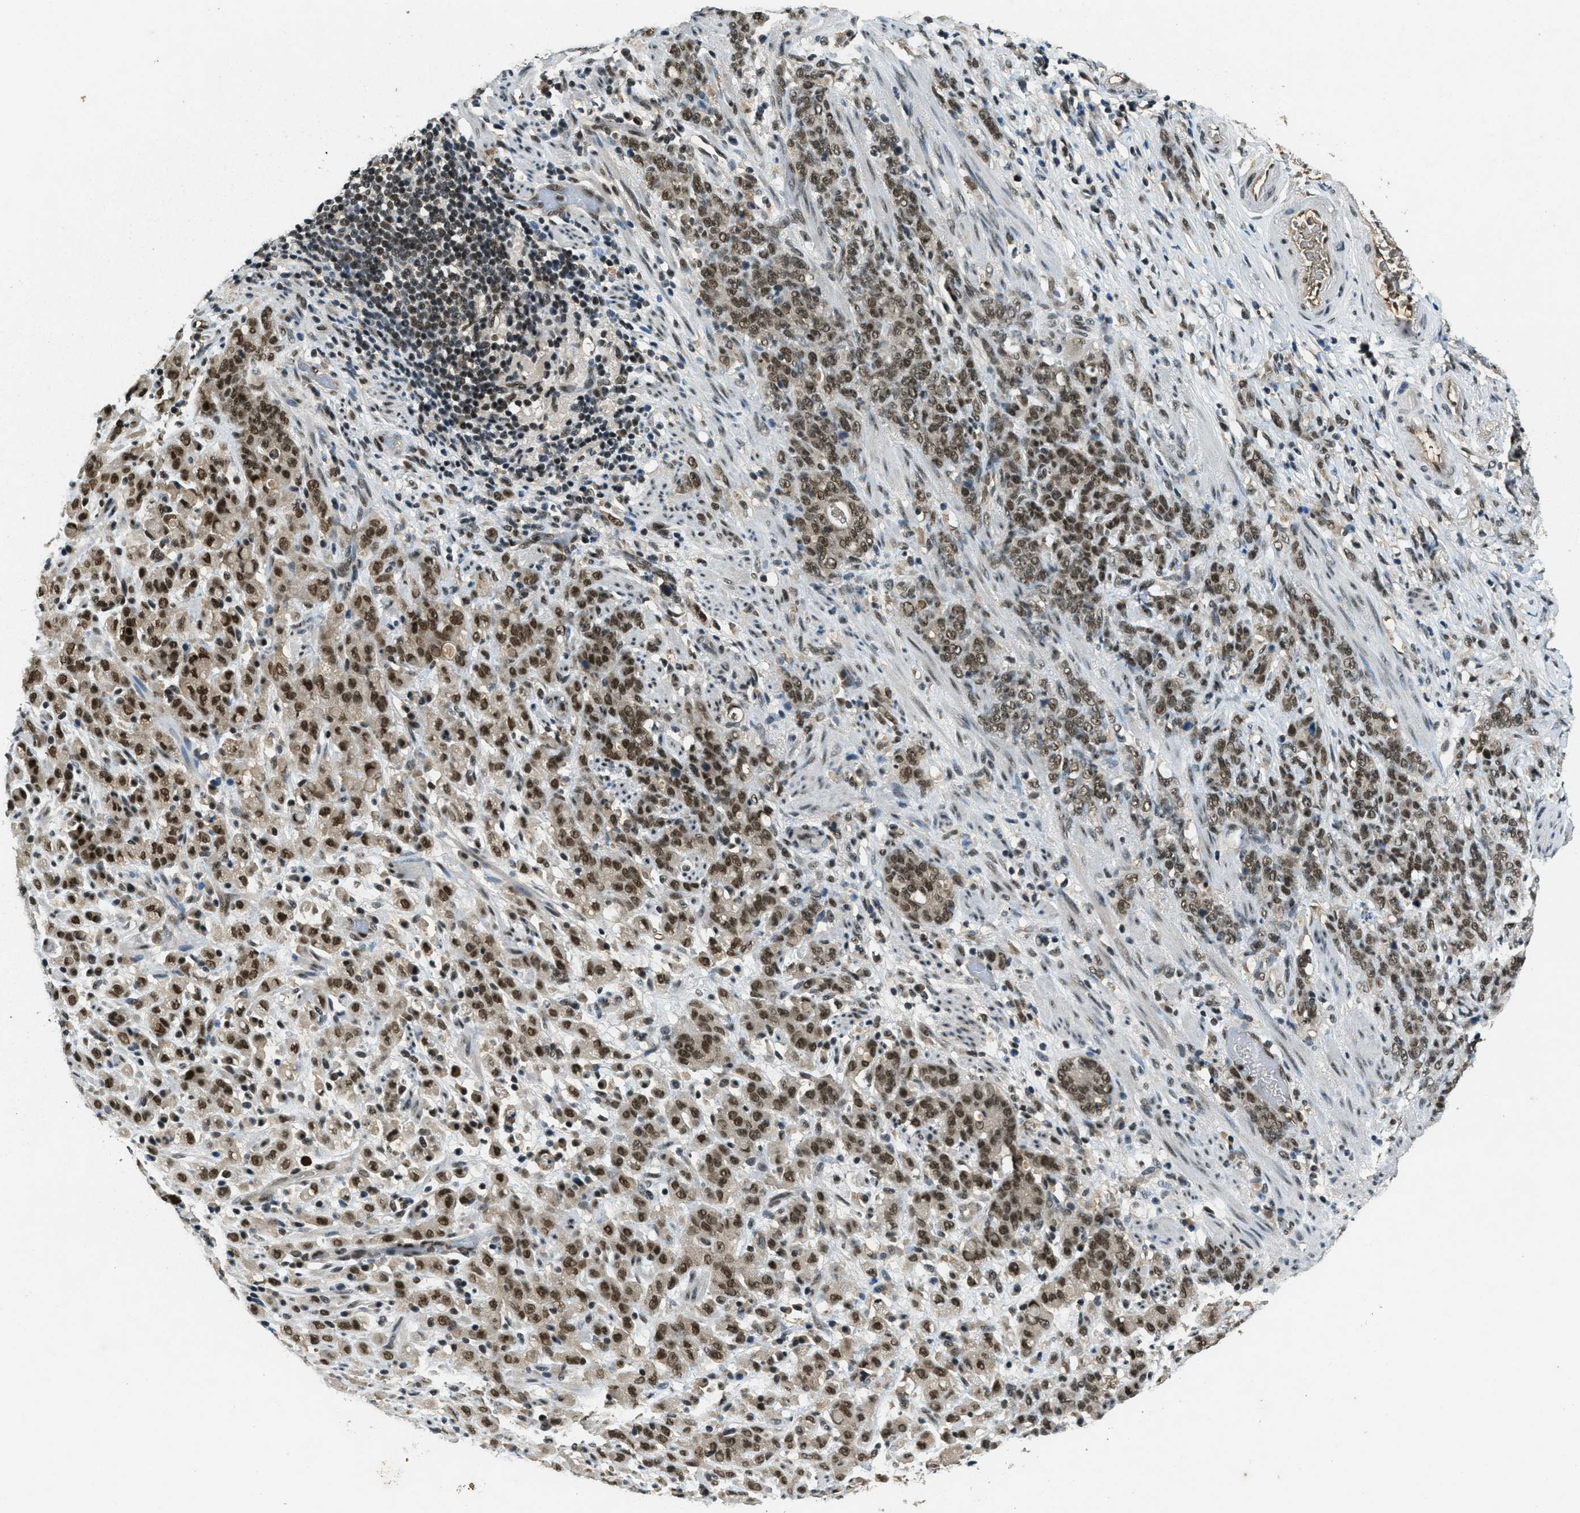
{"staining": {"intensity": "strong", "quantity": ">75%", "location": "nuclear"}, "tissue": "stomach cancer", "cell_type": "Tumor cells", "image_type": "cancer", "snomed": [{"axis": "morphology", "description": "Adenocarcinoma, NOS"}, {"axis": "topography", "description": "Stomach, lower"}], "caption": "A photomicrograph showing strong nuclear positivity in approximately >75% of tumor cells in adenocarcinoma (stomach), as visualized by brown immunohistochemical staining.", "gene": "ZNF148", "patient": {"sex": "male", "age": 88}}